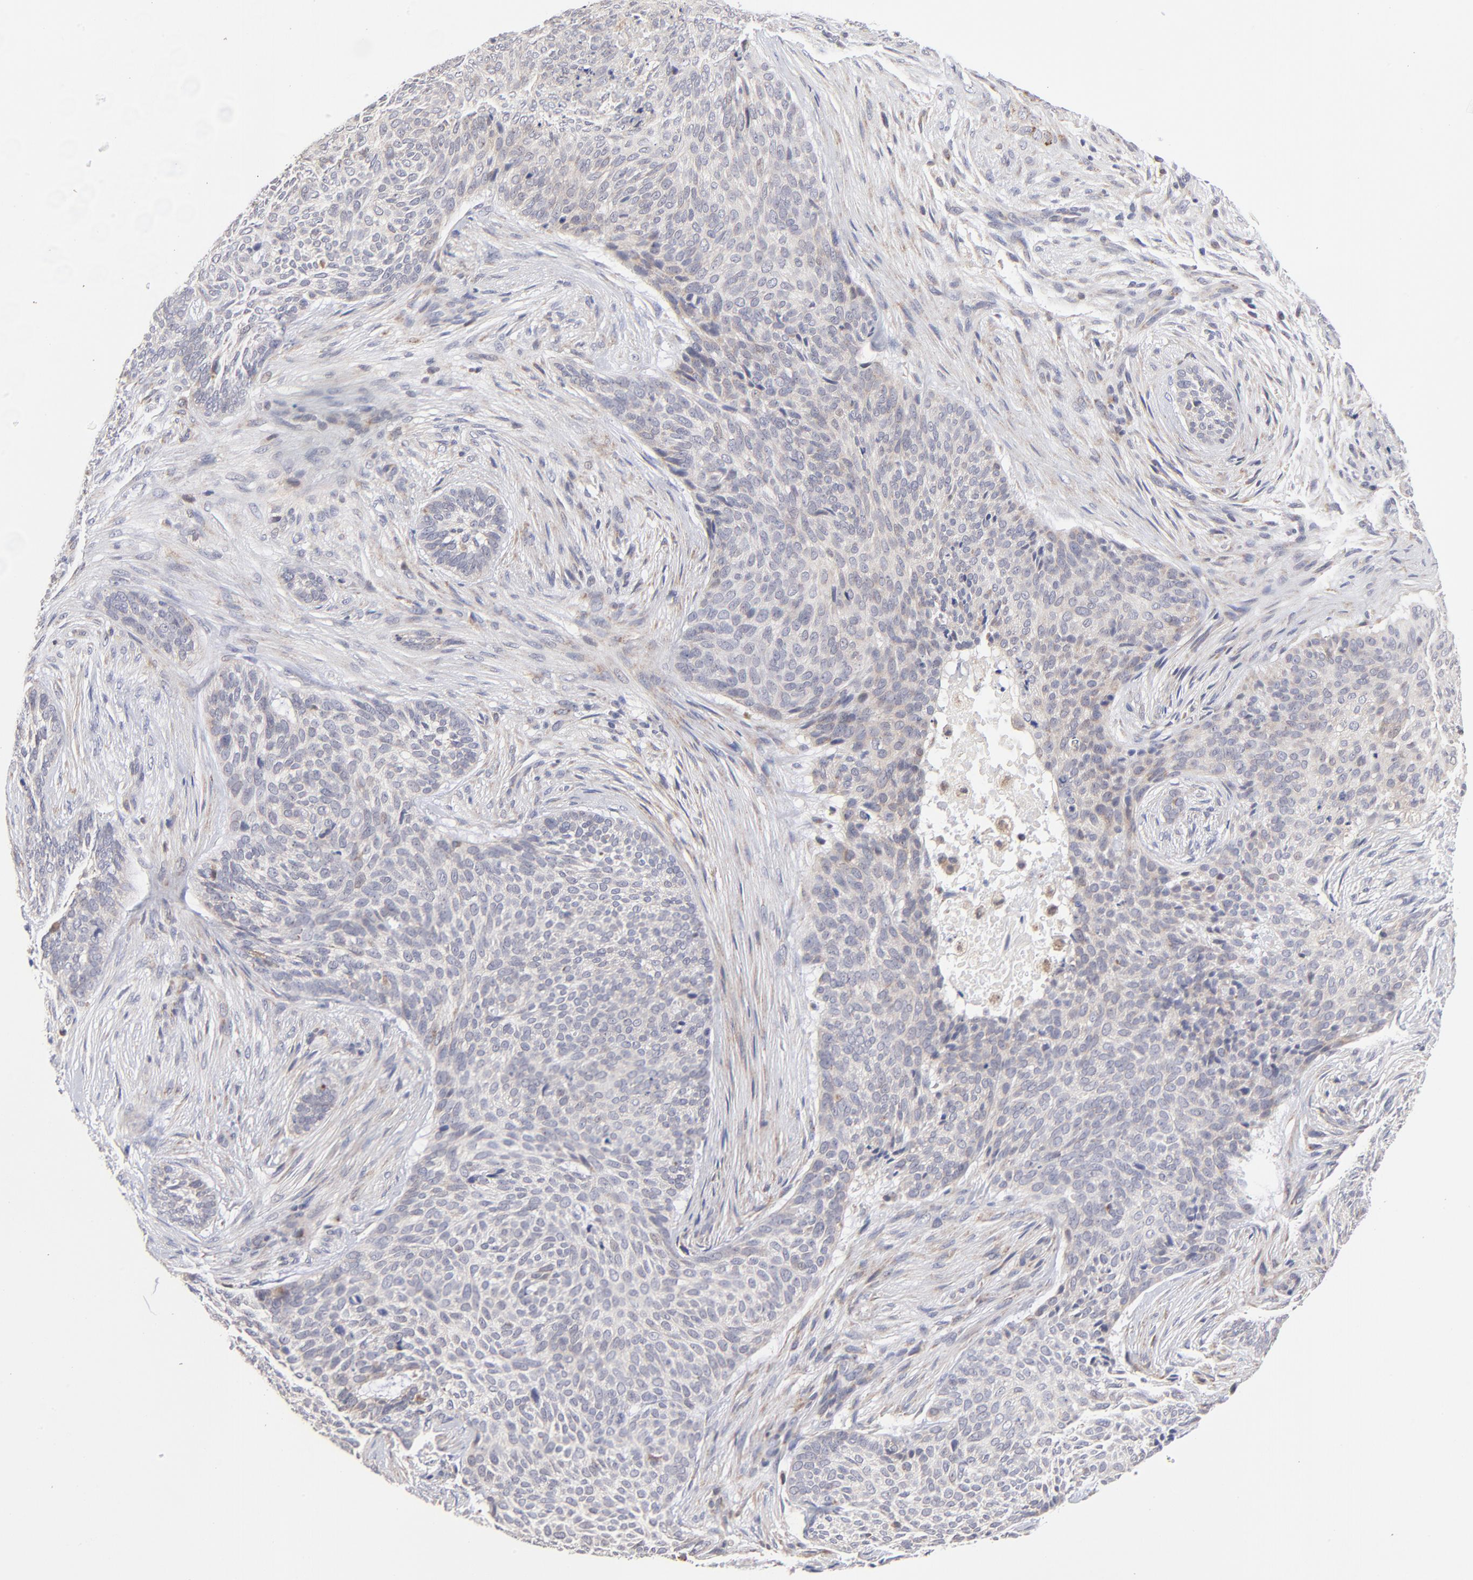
{"staining": {"intensity": "weak", "quantity": "<25%", "location": "cytoplasmic/membranous"}, "tissue": "skin cancer", "cell_type": "Tumor cells", "image_type": "cancer", "snomed": [{"axis": "morphology", "description": "Basal cell carcinoma"}, {"axis": "topography", "description": "Skin"}], "caption": "A micrograph of skin basal cell carcinoma stained for a protein shows no brown staining in tumor cells.", "gene": "FBXL12", "patient": {"sex": "male", "age": 91}}